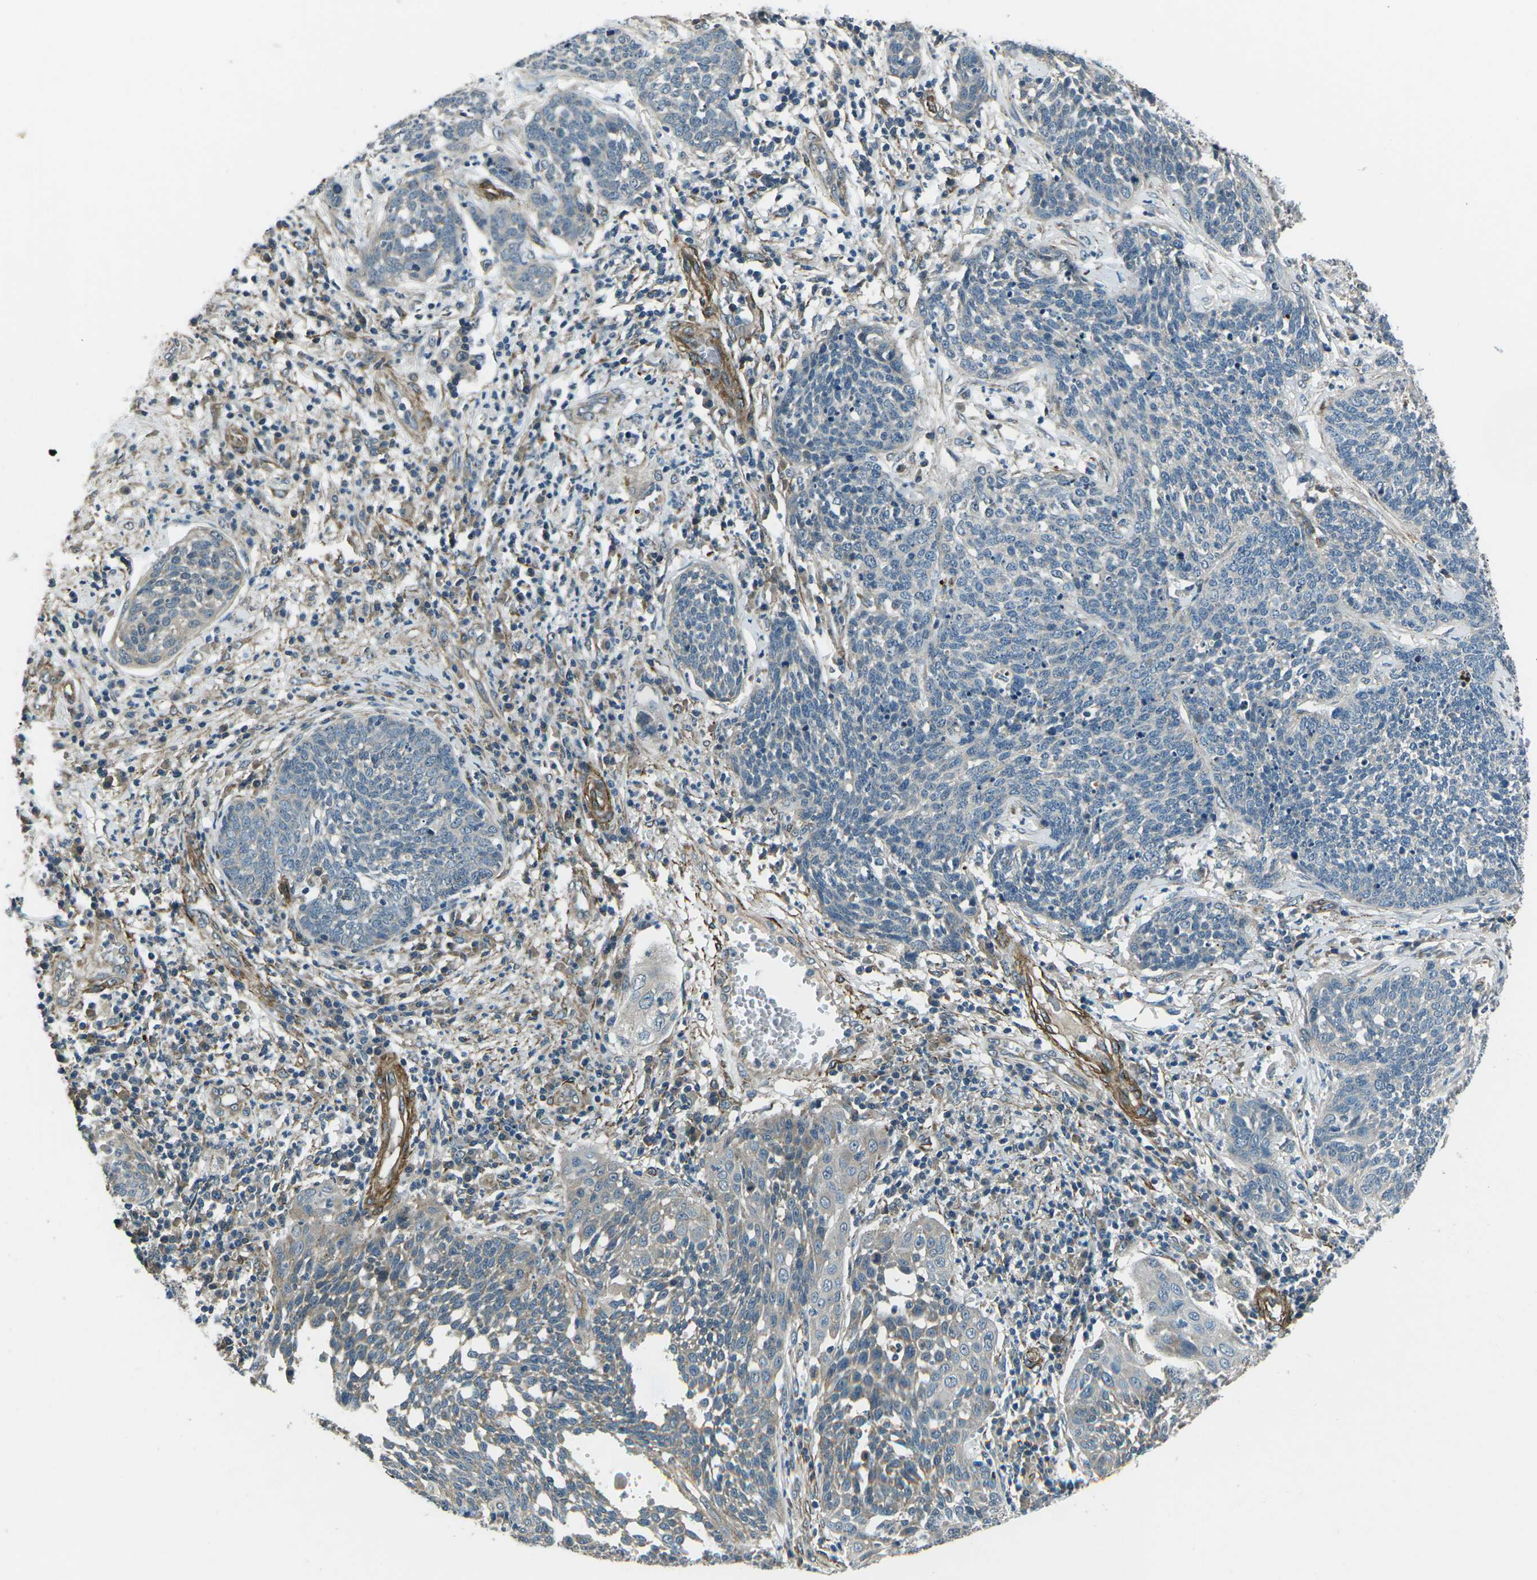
{"staining": {"intensity": "moderate", "quantity": "<25%", "location": "cytoplasmic/membranous"}, "tissue": "cervical cancer", "cell_type": "Tumor cells", "image_type": "cancer", "snomed": [{"axis": "morphology", "description": "Squamous cell carcinoma, NOS"}, {"axis": "topography", "description": "Cervix"}], "caption": "A histopathology image of human squamous cell carcinoma (cervical) stained for a protein shows moderate cytoplasmic/membranous brown staining in tumor cells.", "gene": "AFAP1", "patient": {"sex": "female", "age": 34}}